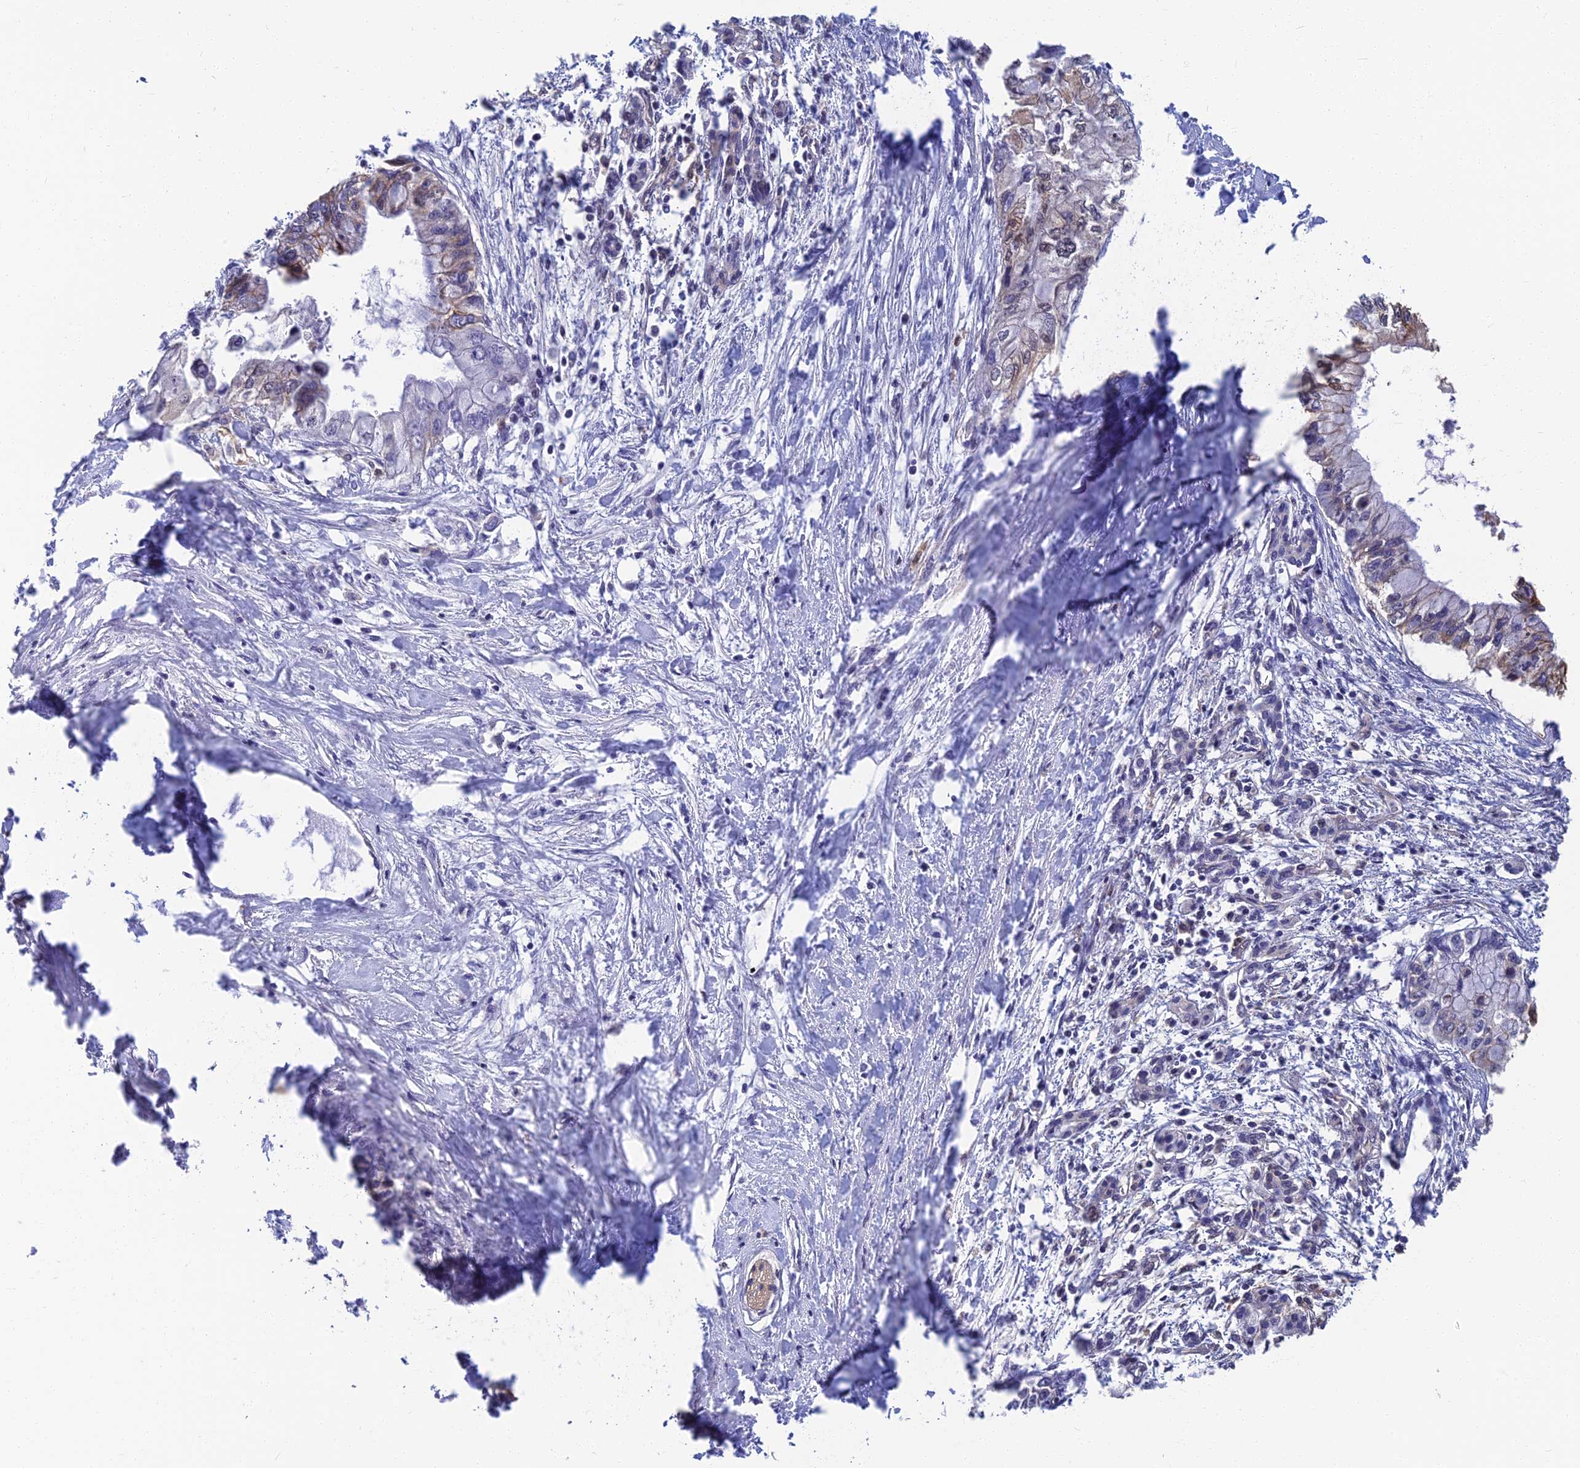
{"staining": {"intensity": "moderate", "quantity": "<25%", "location": "cytoplasmic/membranous"}, "tissue": "pancreatic cancer", "cell_type": "Tumor cells", "image_type": "cancer", "snomed": [{"axis": "morphology", "description": "Adenocarcinoma, NOS"}, {"axis": "topography", "description": "Pancreas"}], "caption": "This is an image of immunohistochemistry (IHC) staining of pancreatic adenocarcinoma, which shows moderate positivity in the cytoplasmic/membranous of tumor cells.", "gene": "LRRN3", "patient": {"sex": "male", "age": 48}}